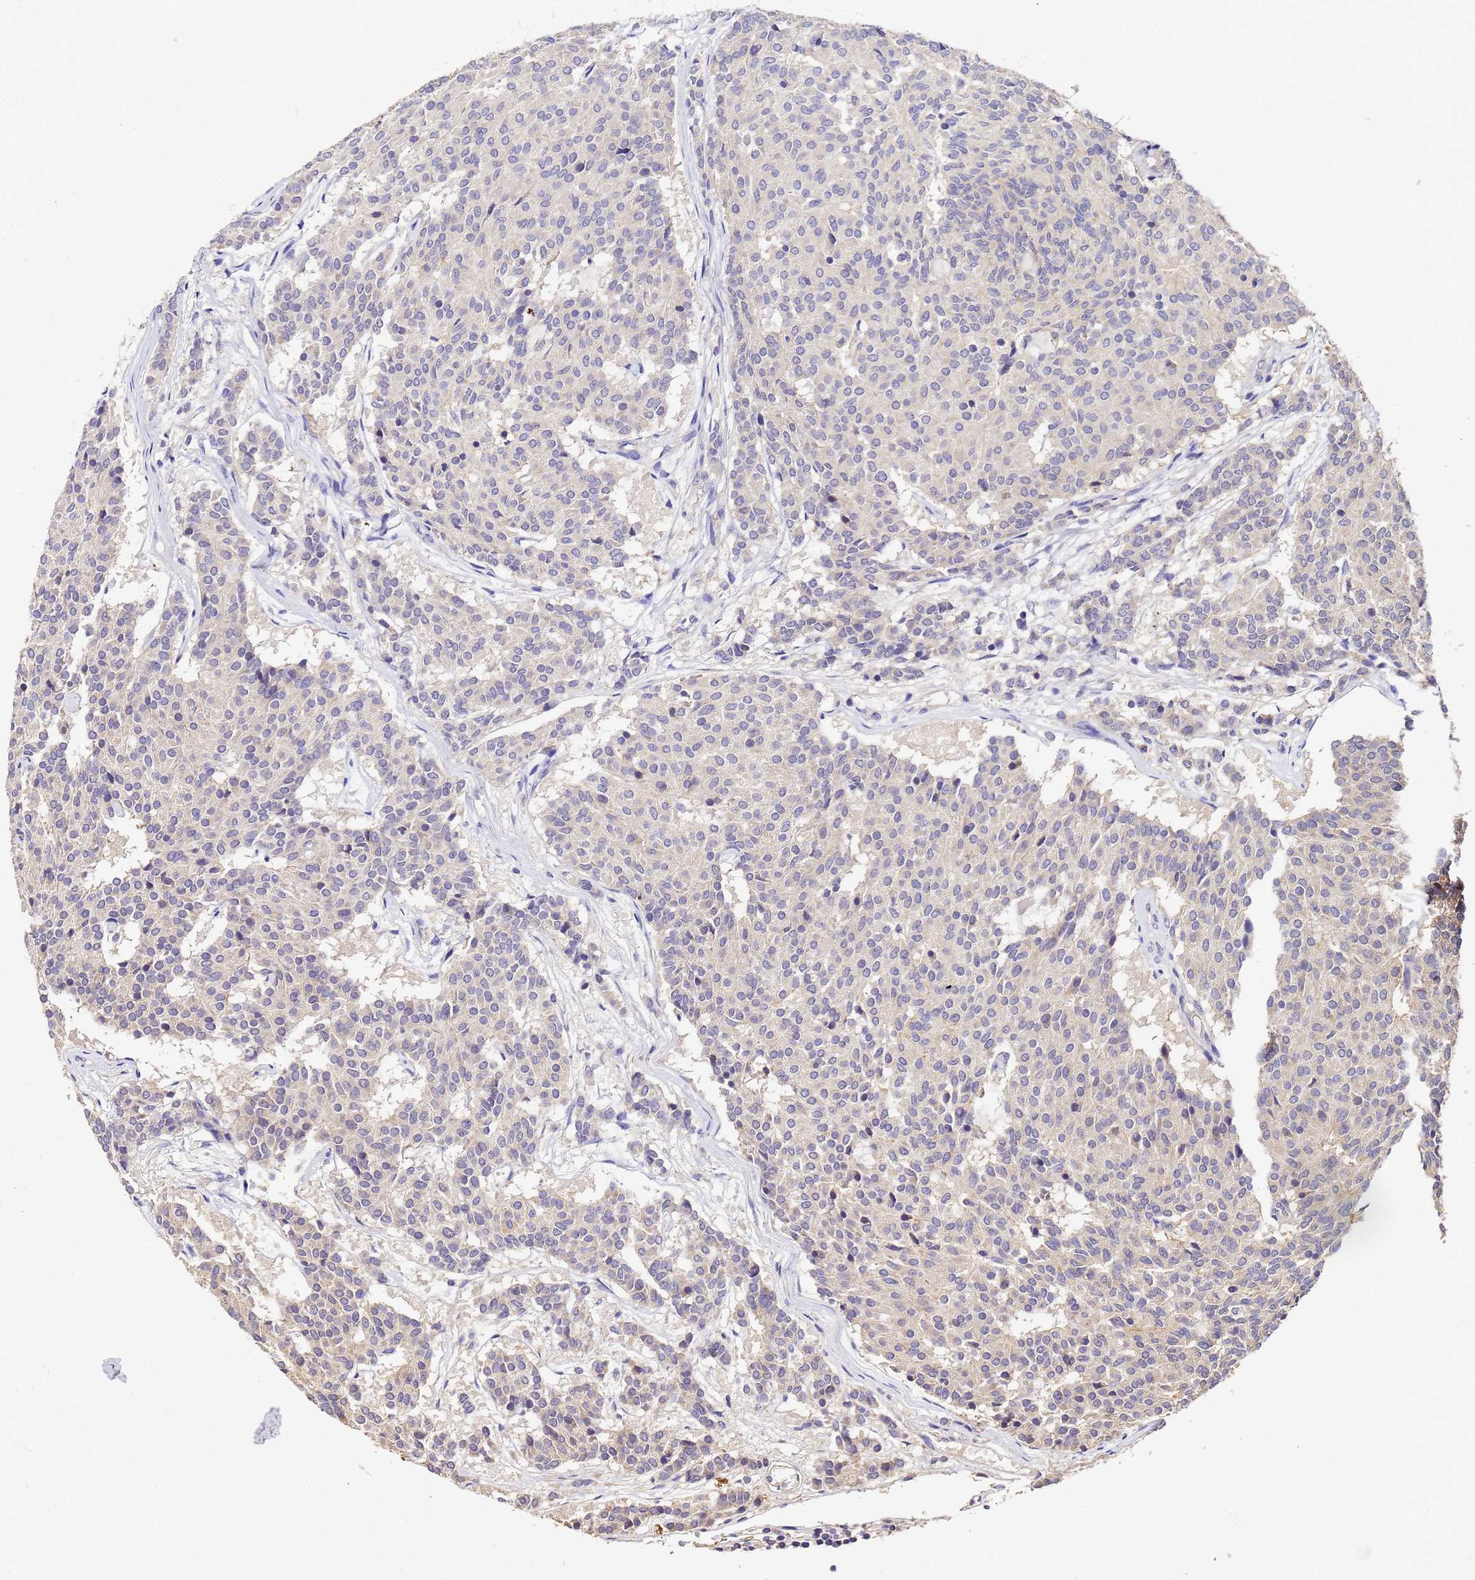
{"staining": {"intensity": "negative", "quantity": "none", "location": "none"}, "tissue": "carcinoid", "cell_type": "Tumor cells", "image_type": "cancer", "snomed": [{"axis": "morphology", "description": "Carcinoid, malignant, NOS"}, {"axis": "topography", "description": "Pancreas"}], "caption": "High magnification brightfield microscopy of carcinoid stained with DAB (3,3'-diaminobenzidine) (brown) and counterstained with hematoxylin (blue): tumor cells show no significant staining. Brightfield microscopy of immunohistochemistry (IHC) stained with DAB (brown) and hematoxylin (blue), captured at high magnification.", "gene": "MTERF1", "patient": {"sex": "female", "age": 54}}